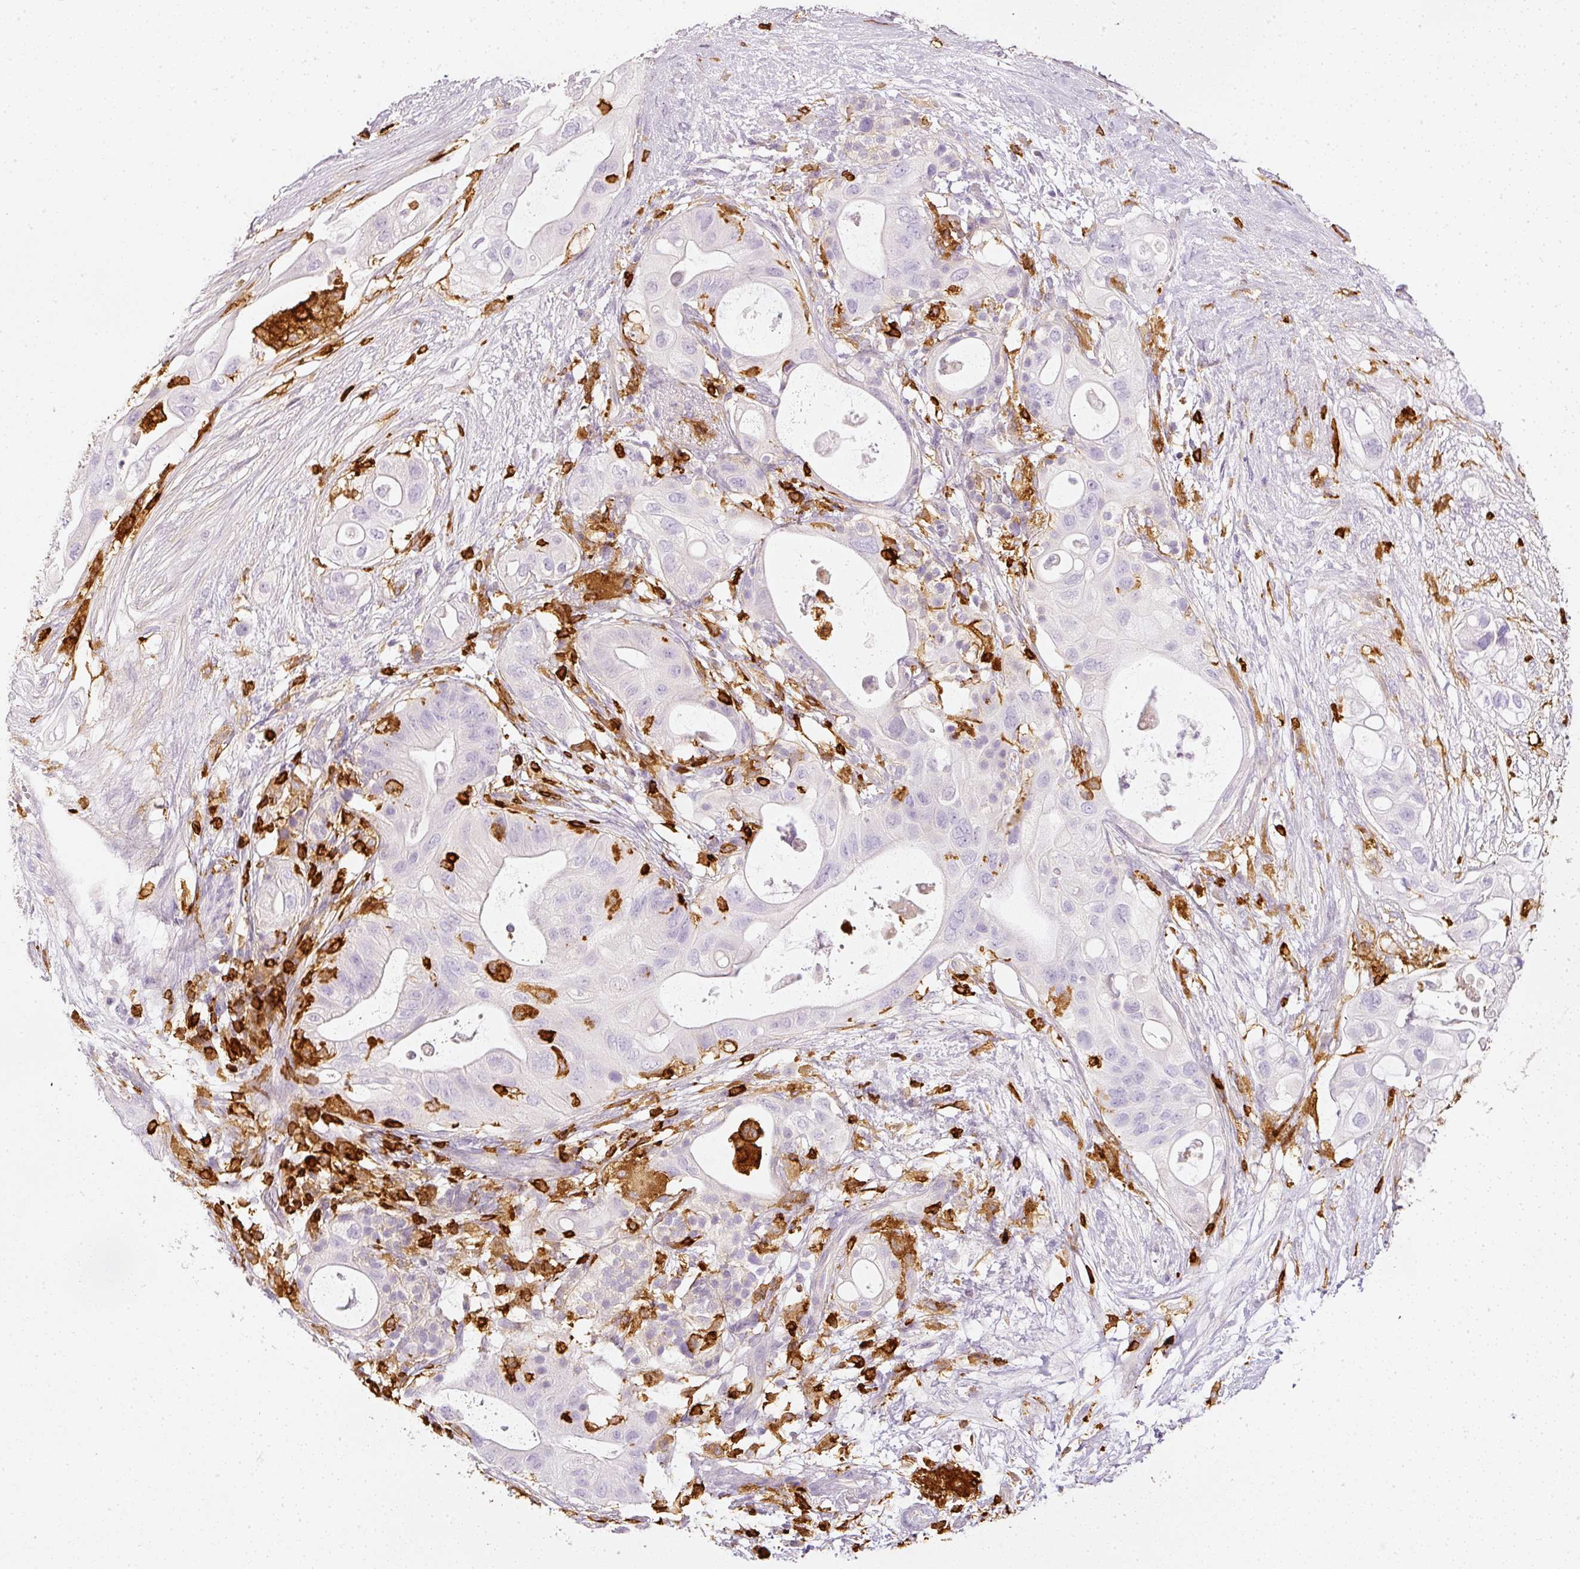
{"staining": {"intensity": "negative", "quantity": "none", "location": "none"}, "tissue": "pancreatic cancer", "cell_type": "Tumor cells", "image_type": "cancer", "snomed": [{"axis": "morphology", "description": "Adenocarcinoma, NOS"}, {"axis": "topography", "description": "Pancreas"}], "caption": "This is an immunohistochemistry micrograph of human adenocarcinoma (pancreatic). There is no expression in tumor cells.", "gene": "EVL", "patient": {"sex": "female", "age": 72}}